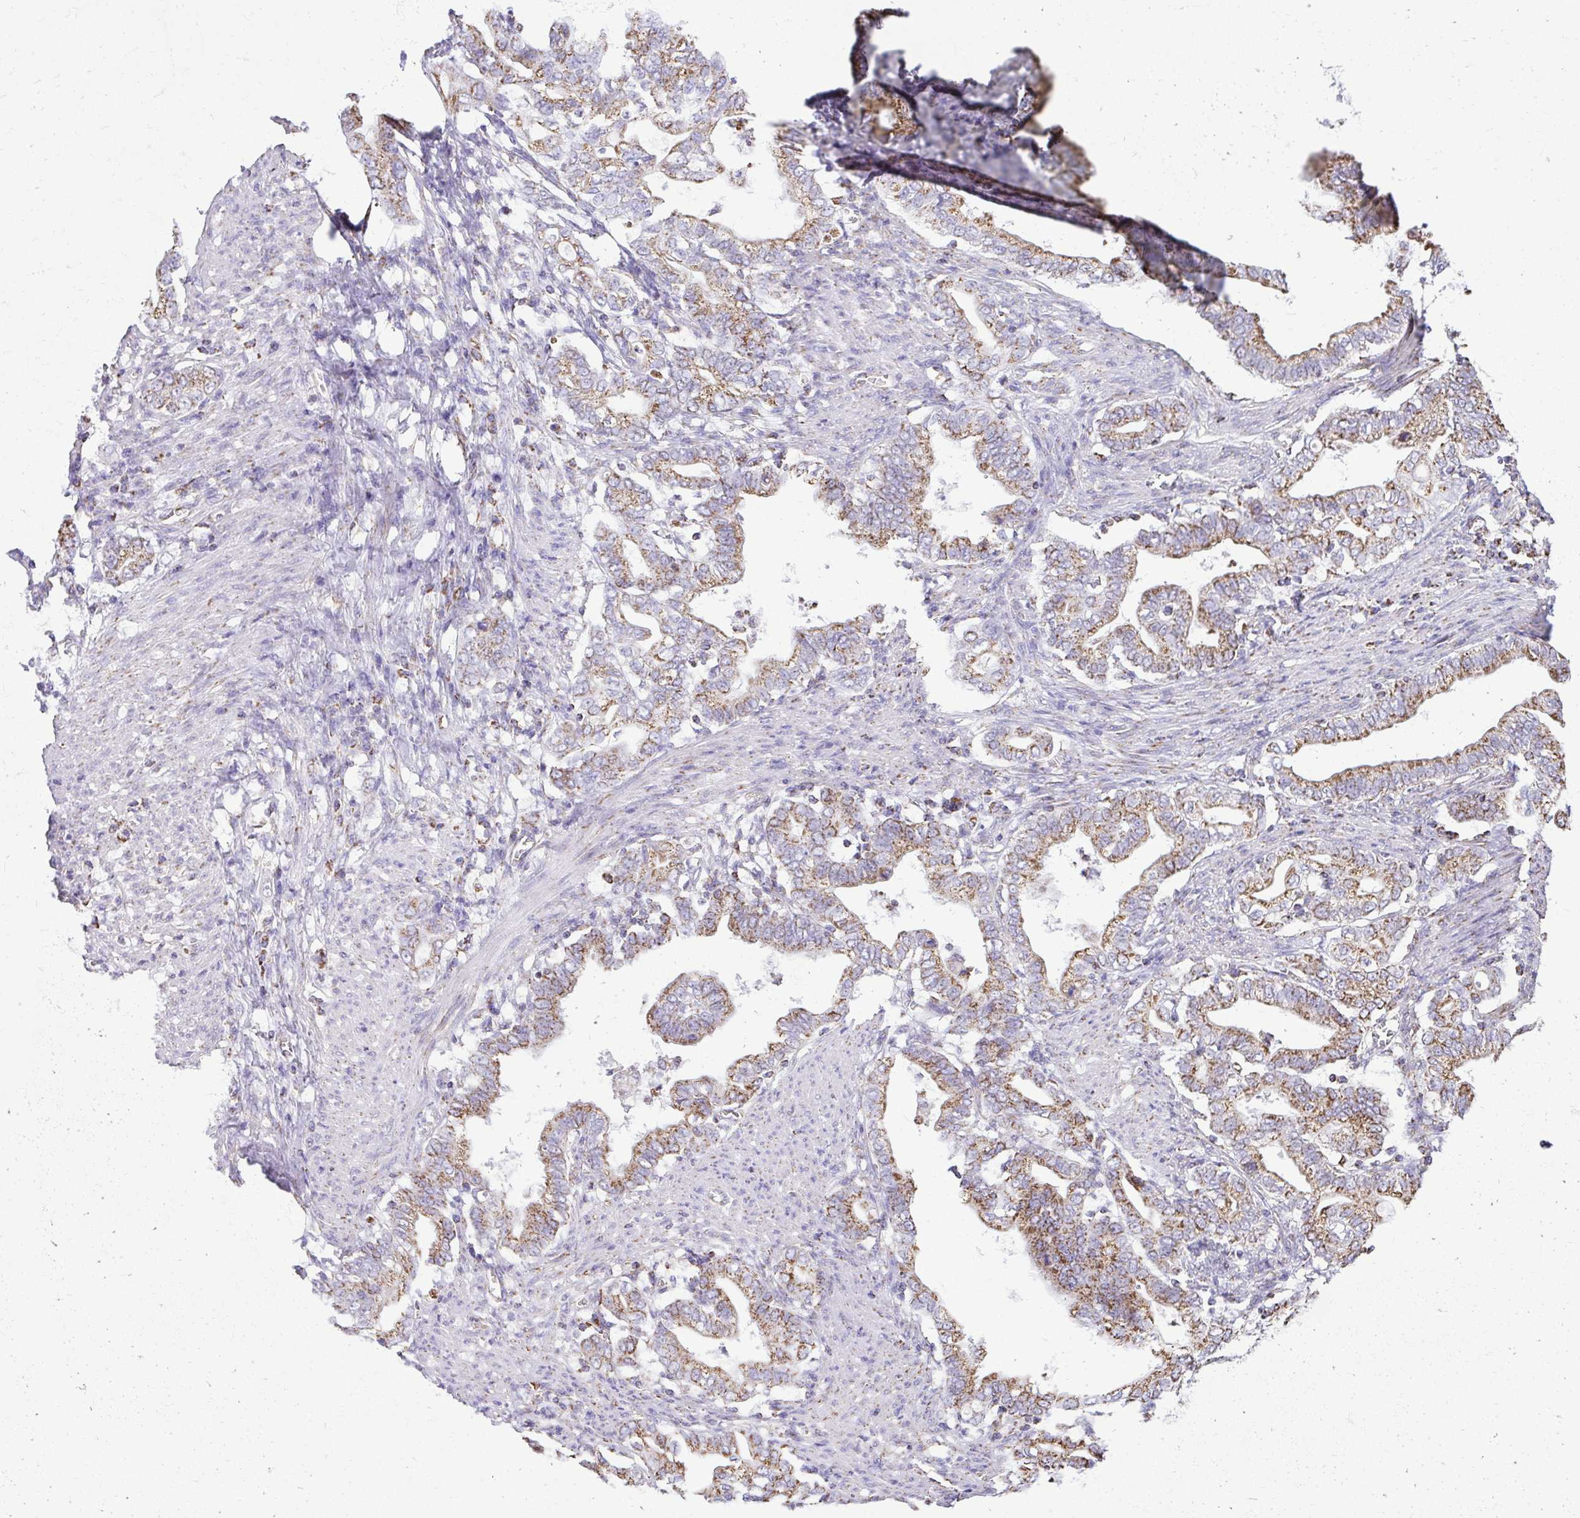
{"staining": {"intensity": "moderate", "quantity": ">75%", "location": "cytoplasmic/membranous"}, "tissue": "stomach cancer", "cell_type": "Tumor cells", "image_type": "cancer", "snomed": [{"axis": "morphology", "description": "Adenocarcinoma, NOS"}, {"axis": "topography", "description": "Stomach, upper"}], "caption": "Stomach adenocarcinoma was stained to show a protein in brown. There is medium levels of moderate cytoplasmic/membranous positivity in about >75% of tumor cells.", "gene": "MPZL2", "patient": {"sex": "female", "age": 79}}